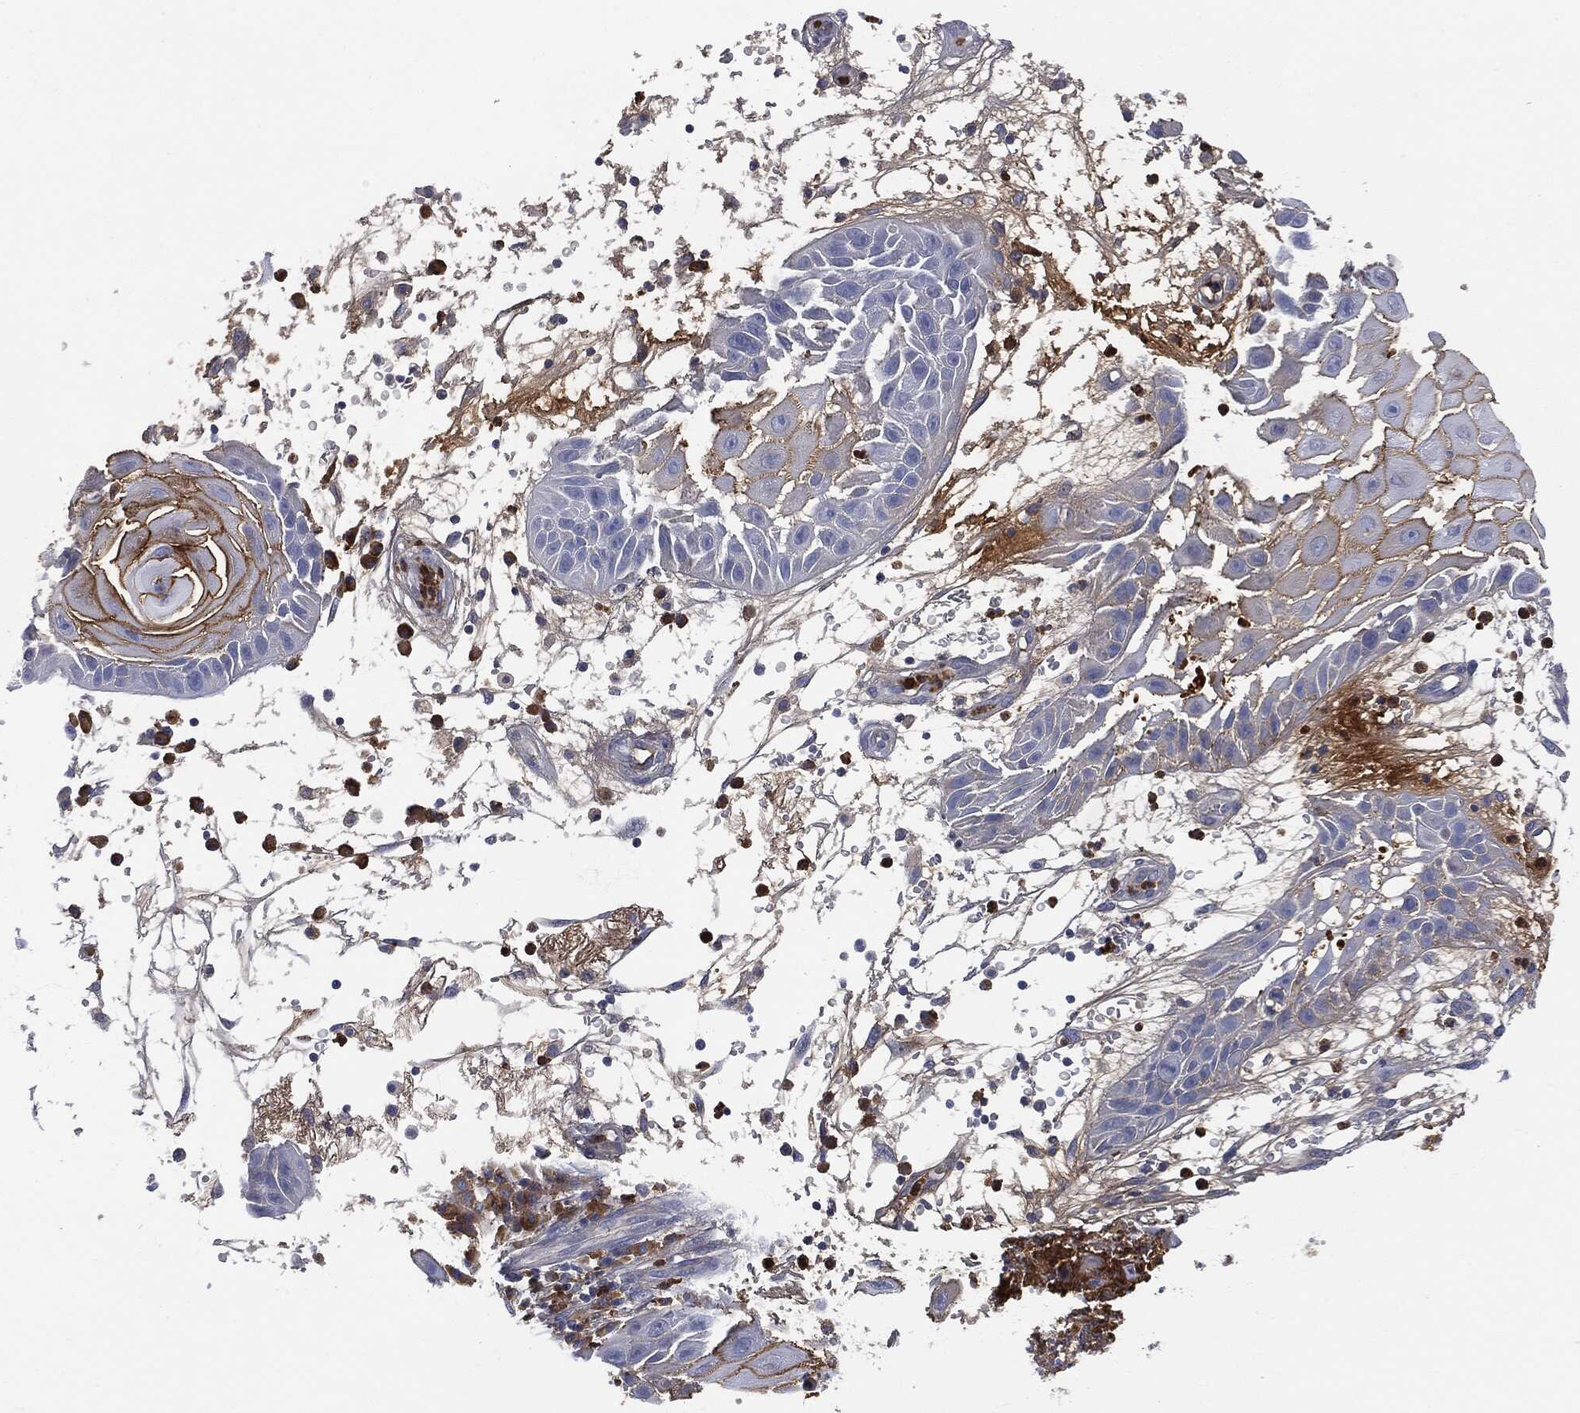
{"staining": {"intensity": "strong", "quantity": "<25%", "location": "cytoplasmic/membranous"}, "tissue": "skin cancer", "cell_type": "Tumor cells", "image_type": "cancer", "snomed": [{"axis": "morphology", "description": "Normal tissue, NOS"}, {"axis": "morphology", "description": "Squamous cell carcinoma, NOS"}, {"axis": "topography", "description": "Skin"}], "caption": "Skin cancer (squamous cell carcinoma) stained with a brown dye exhibits strong cytoplasmic/membranous positive expression in about <25% of tumor cells.", "gene": "BTK", "patient": {"sex": "male", "age": 79}}